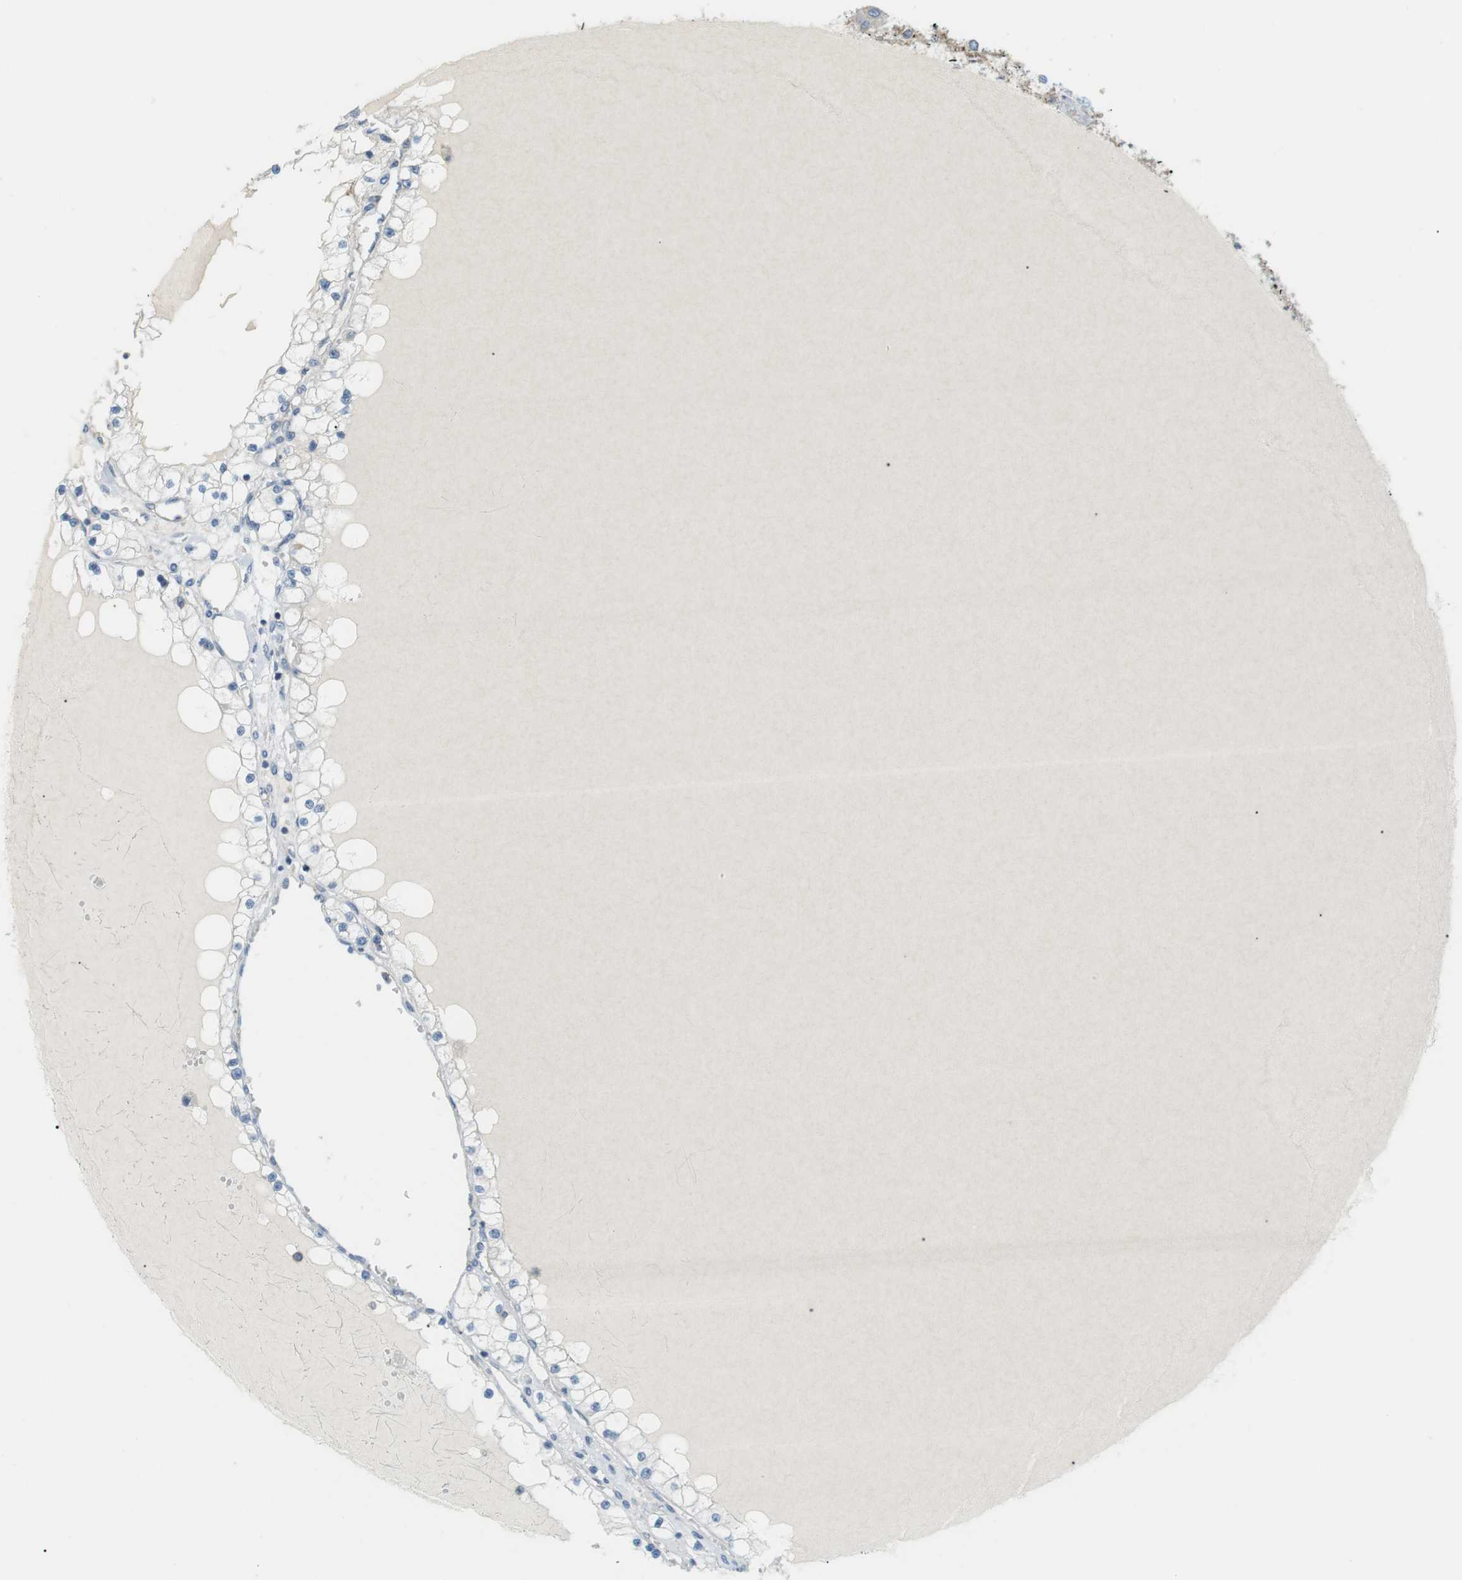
{"staining": {"intensity": "negative", "quantity": "none", "location": "none"}, "tissue": "renal cancer", "cell_type": "Tumor cells", "image_type": "cancer", "snomed": [{"axis": "morphology", "description": "Adenocarcinoma, NOS"}, {"axis": "topography", "description": "Kidney"}], "caption": "Immunohistochemical staining of adenocarcinoma (renal) shows no significant staining in tumor cells. (DAB immunohistochemistry (IHC) visualized using brightfield microscopy, high magnification).", "gene": "TMEM200A", "patient": {"sex": "male", "age": 68}}